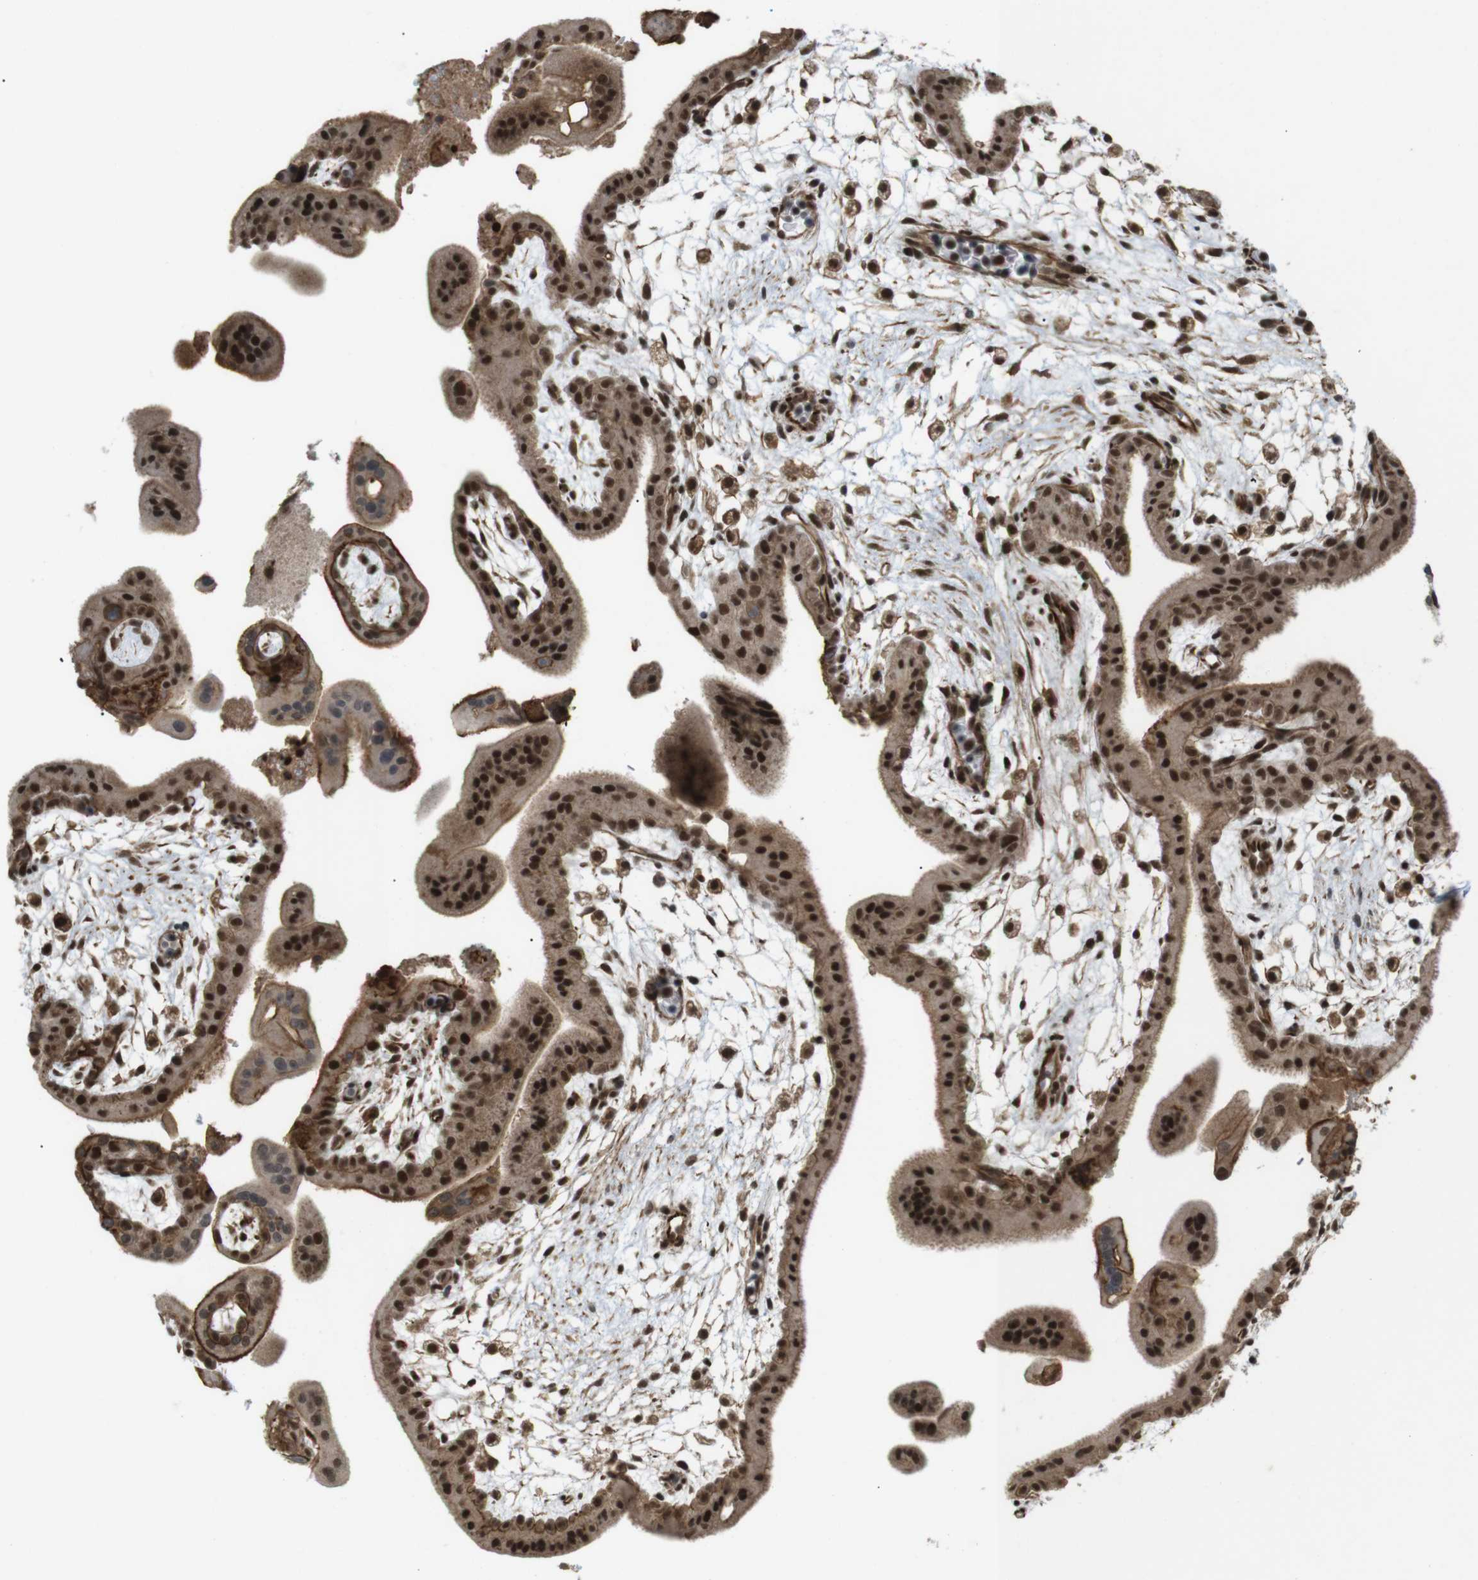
{"staining": {"intensity": "strong", "quantity": ">75%", "location": "cytoplasmic/membranous,nuclear"}, "tissue": "placenta", "cell_type": "Decidual cells", "image_type": "normal", "snomed": [{"axis": "morphology", "description": "Normal tissue, NOS"}, {"axis": "topography", "description": "Placenta"}], "caption": "Protein expression analysis of benign placenta demonstrates strong cytoplasmic/membranous,nuclear positivity in about >75% of decidual cells. The protein of interest is shown in brown color, while the nuclei are stained blue.", "gene": "SP2", "patient": {"sex": "female", "age": 35}}